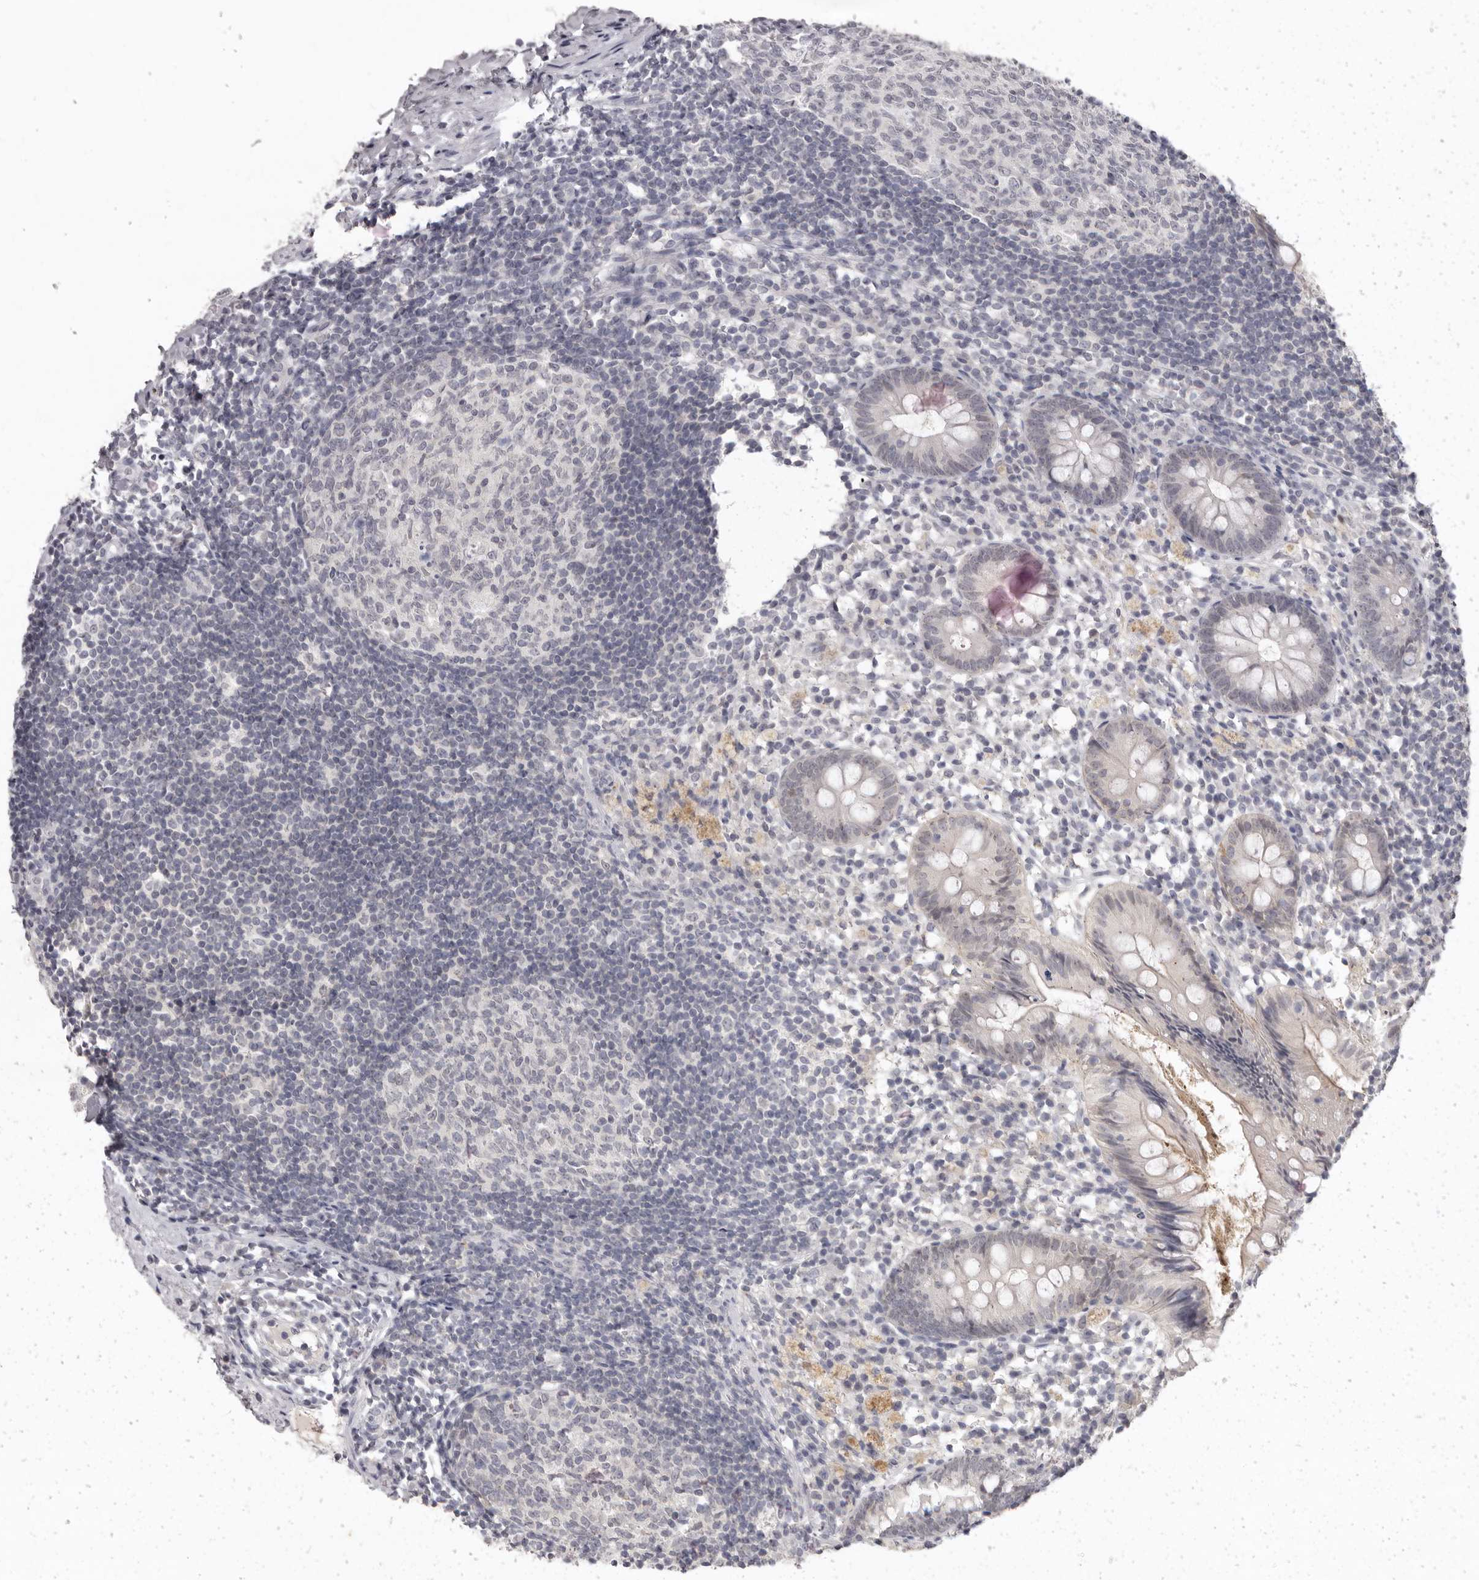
{"staining": {"intensity": "weak", "quantity": "<25%", "location": "cytoplasmic/membranous"}, "tissue": "appendix", "cell_type": "Glandular cells", "image_type": "normal", "snomed": [{"axis": "morphology", "description": "Normal tissue, NOS"}, {"axis": "topography", "description": "Appendix"}], "caption": "An image of appendix stained for a protein displays no brown staining in glandular cells. Brightfield microscopy of IHC stained with DAB (3,3'-diaminobenzidine) (brown) and hematoxylin (blue), captured at high magnification.", "gene": "SULT1E1", "patient": {"sex": "female", "age": 20}}